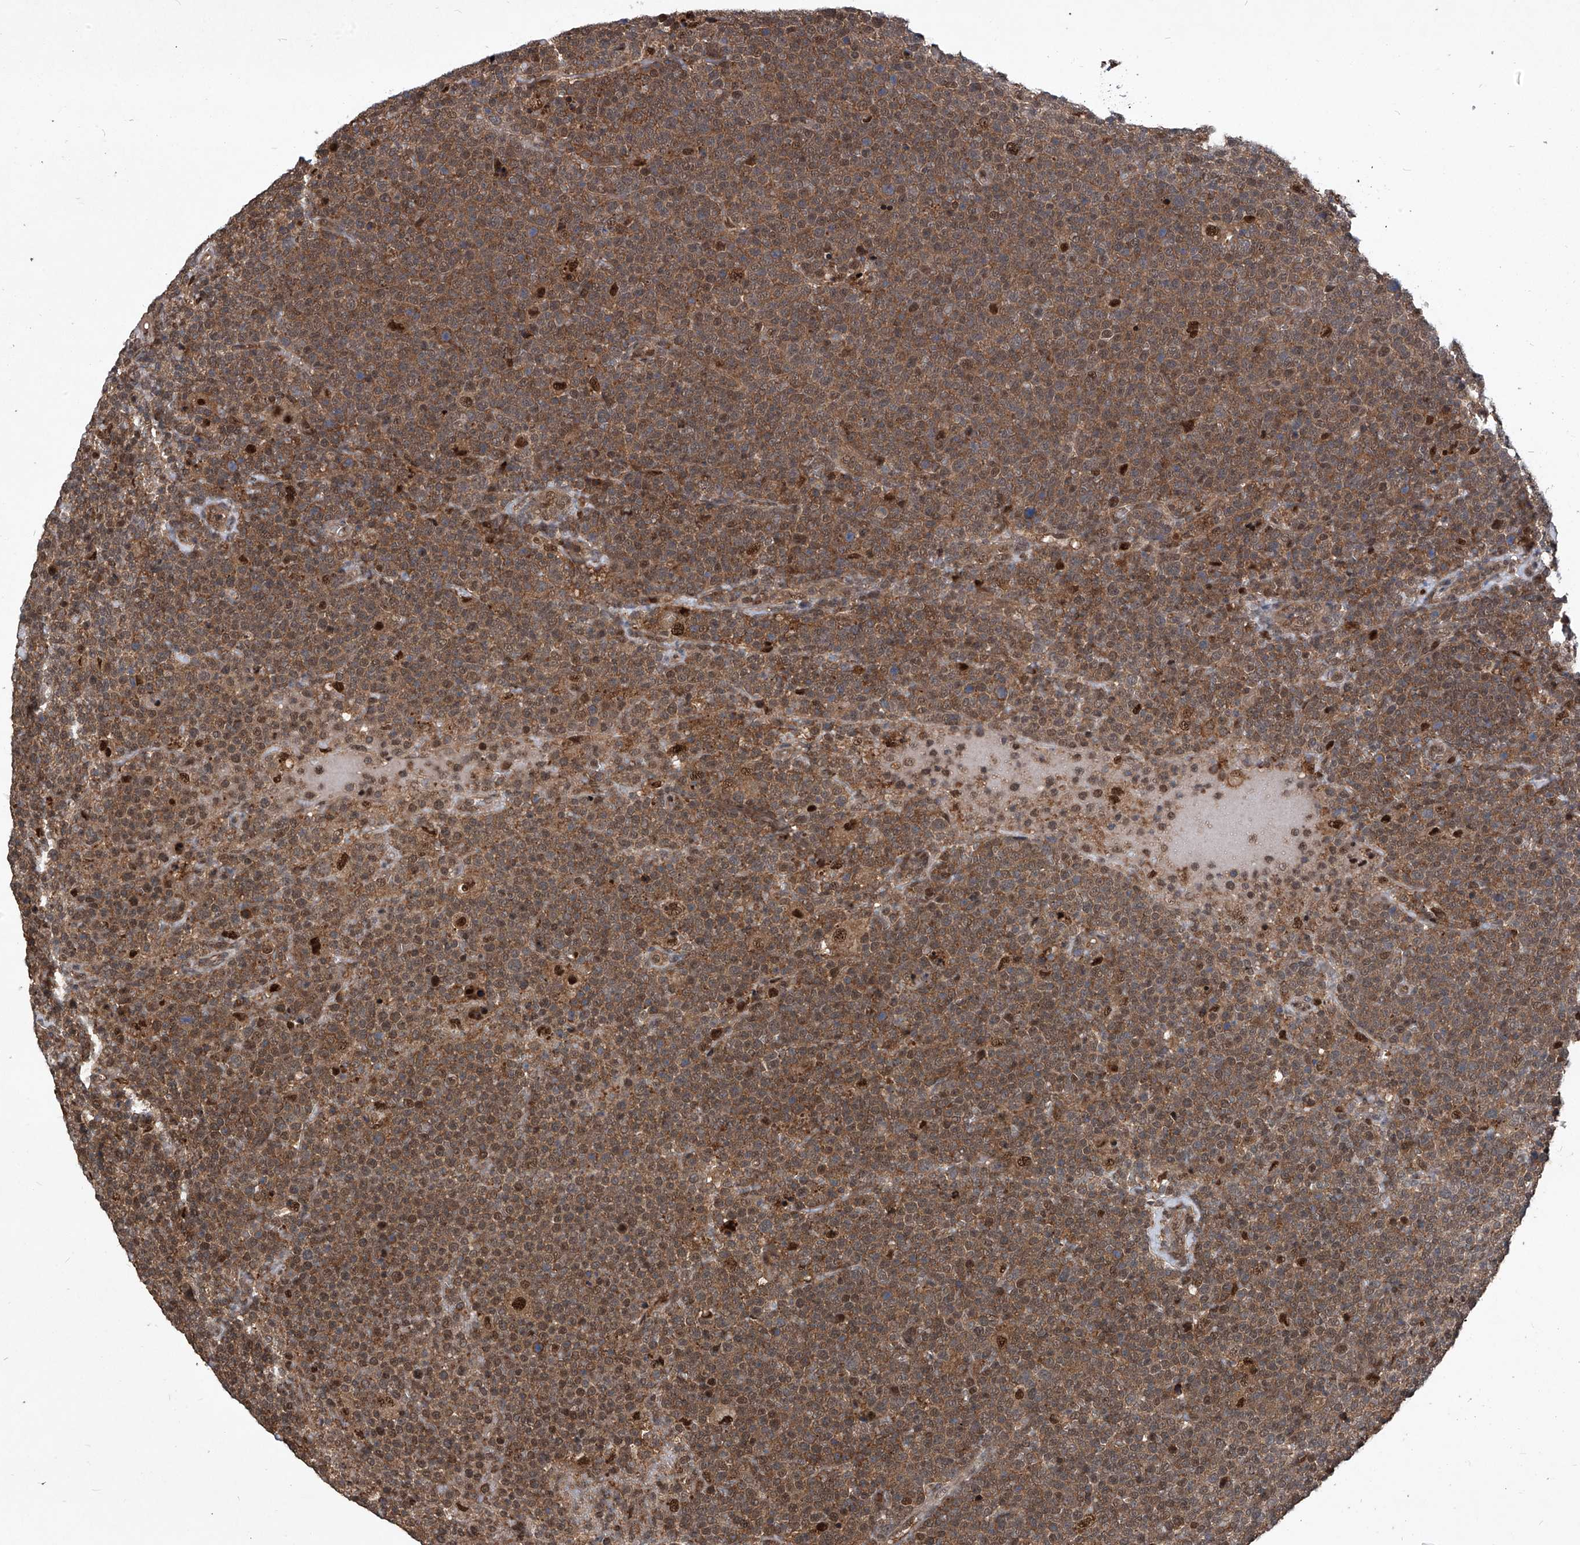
{"staining": {"intensity": "moderate", "quantity": ">75%", "location": "cytoplasmic/membranous,nuclear"}, "tissue": "lymphoma", "cell_type": "Tumor cells", "image_type": "cancer", "snomed": [{"axis": "morphology", "description": "Malignant lymphoma, non-Hodgkin's type, High grade"}, {"axis": "topography", "description": "Lymph node"}], "caption": "IHC staining of lymphoma, which demonstrates medium levels of moderate cytoplasmic/membranous and nuclear positivity in about >75% of tumor cells indicating moderate cytoplasmic/membranous and nuclear protein expression. The staining was performed using DAB (brown) for protein detection and nuclei were counterstained in hematoxylin (blue).", "gene": "PSMB1", "patient": {"sex": "male", "age": 61}}